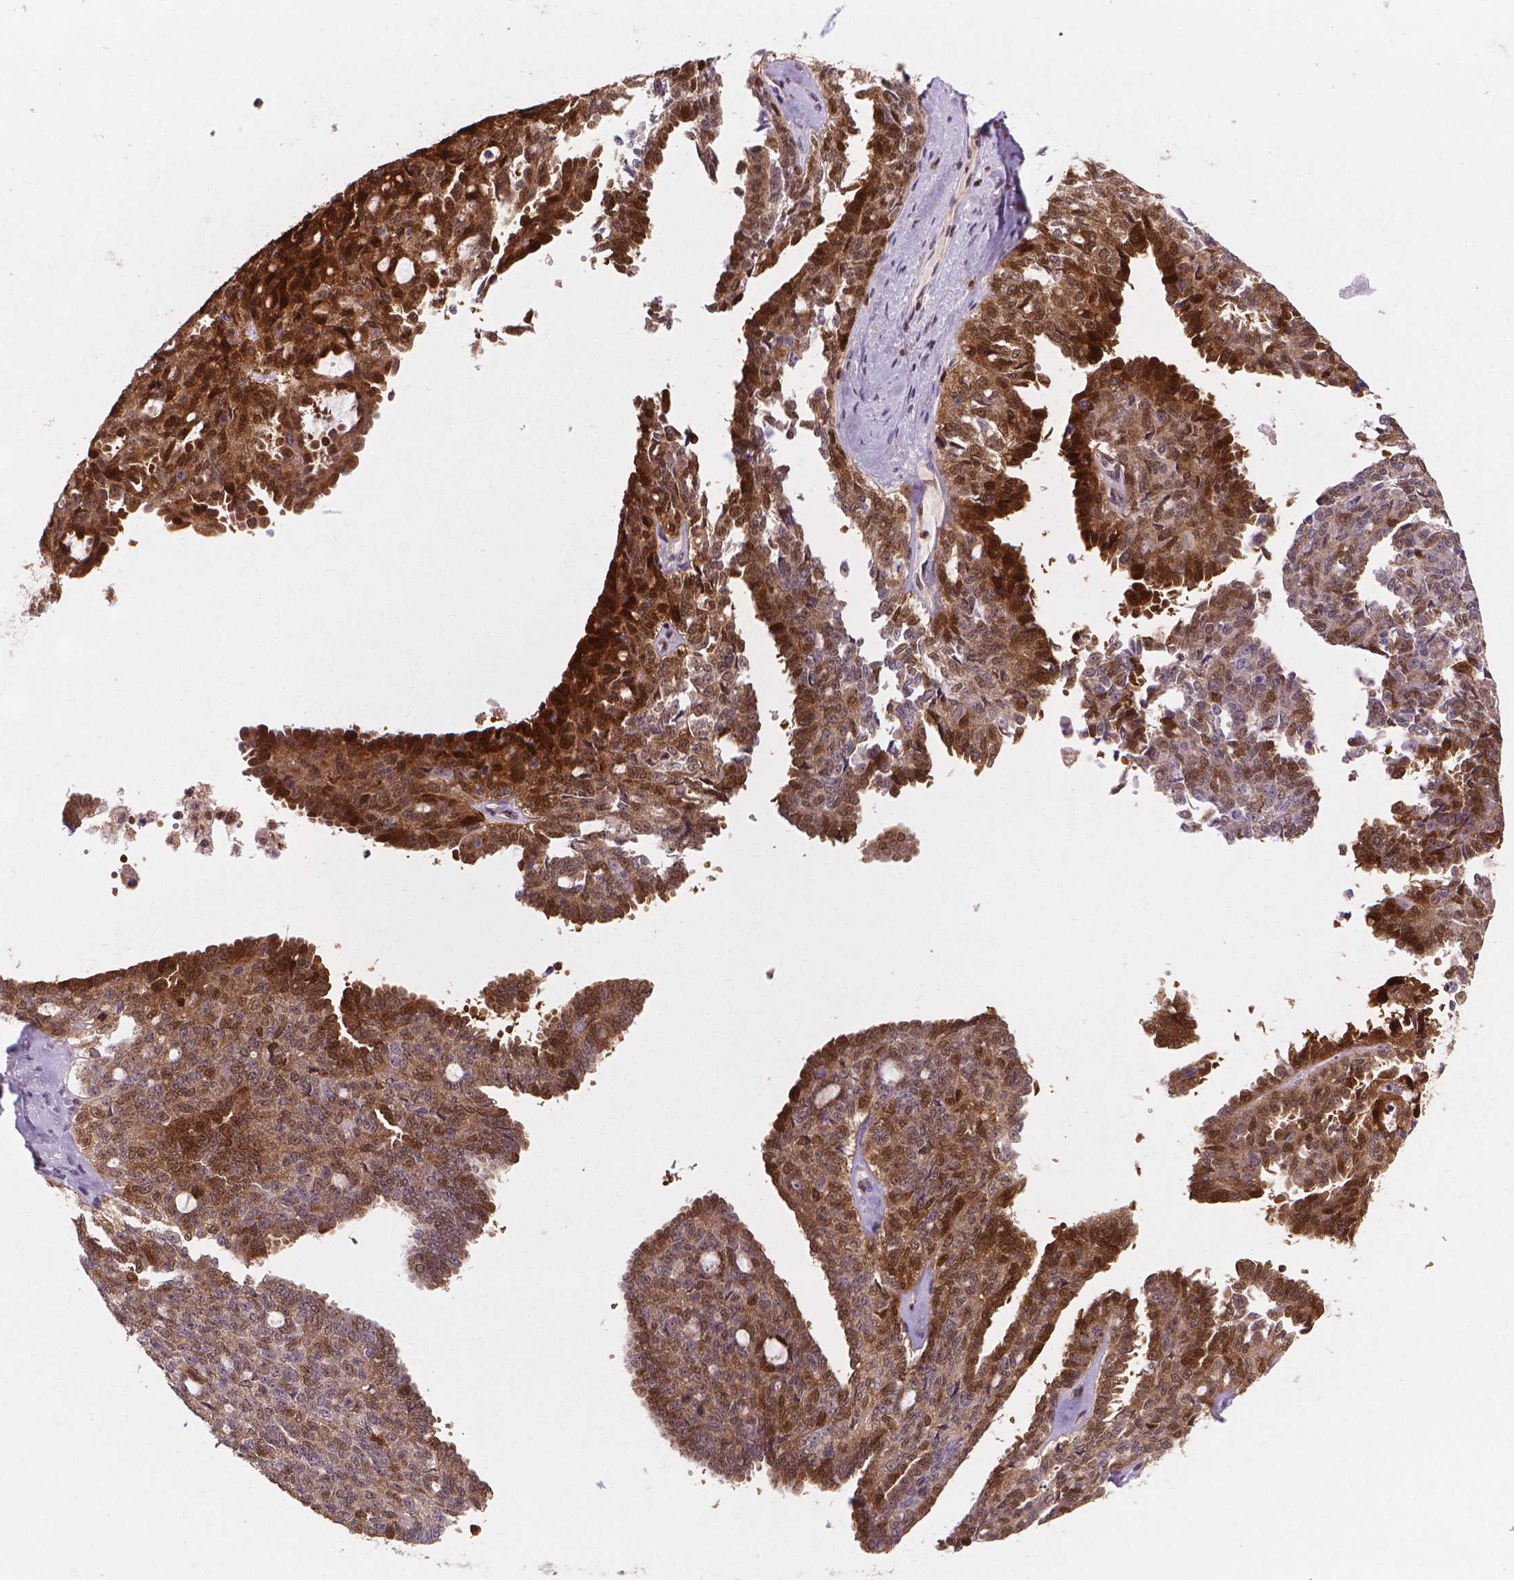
{"staining": {"intensity": "strong", "quantity": "25%-75%", "location": "cytoplasmic/membranous"}, "tissue": "ovarian cancer", "cell_type": "Tumor cells", "image_type": "cancer", "snomed": [{"axis": "morphology", "description": "Cystadenocarcinoma, serous, NOS"}, {"axis": "topography", "description": "Ovary"}], "caption": "Serous cystadenocarcinoma (ovarian) stained with IHC reveals strong cytoplasmic/membranous staining in about 25%-75% of tumor cells.", "gene": "TNFAIP2", "patient": {"sex": "female", "age": 71}}